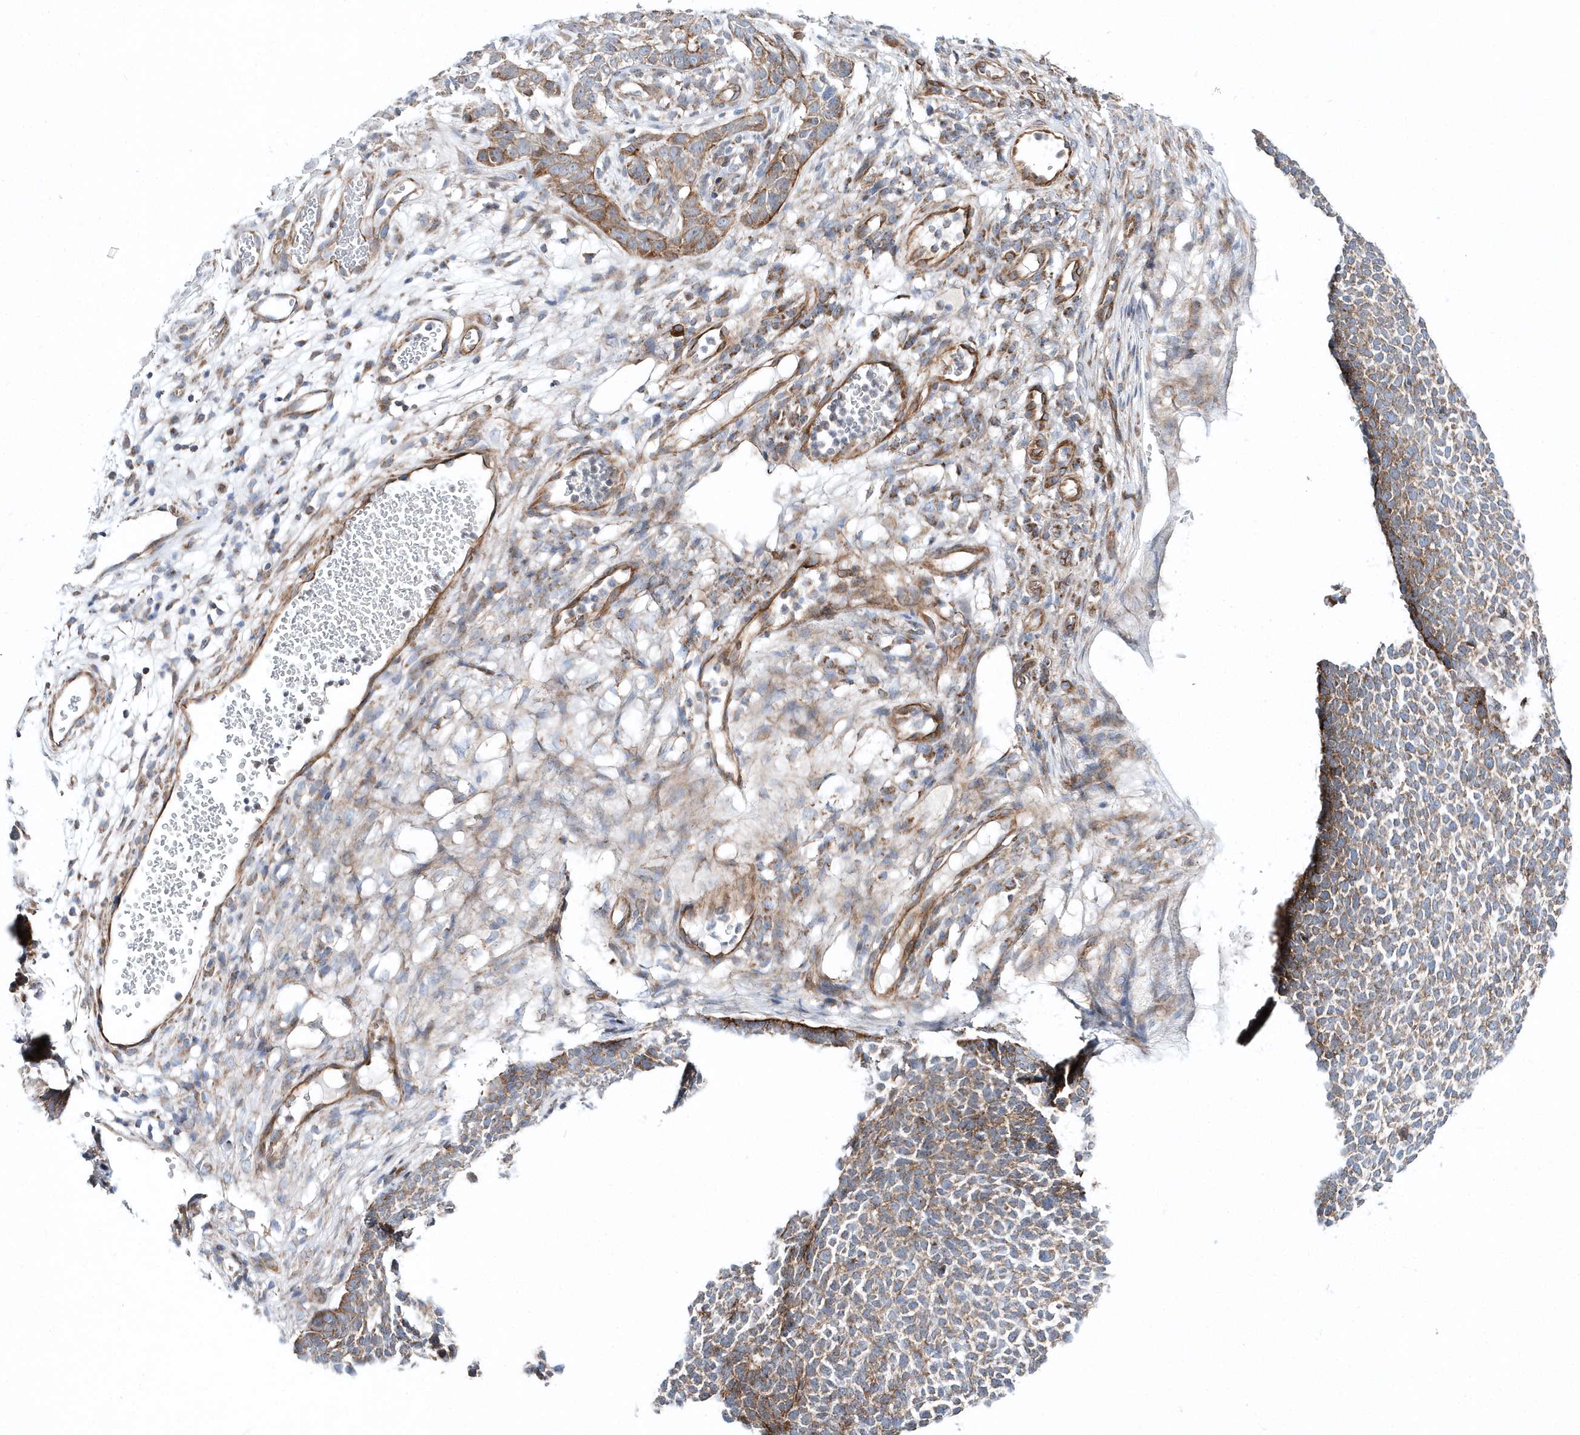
{"staining": {"intensity": "moderate", "quantity": ">75%", "location": "cytoplasmic/membranous"}, "tissue": "skin cancer", "cell_type": "Tumor cells", "image_type": "cancer", "snomed": [{"axis": "morphology", "description": "Basal cell carcinoma"}, {"axis": "topography", "description": "Skin"}], "caption": "This photomicrograph exhibits immunohistochemistry (IHC) staining of basal cell carcinoma (skin), with medium moderate cytoplasmic/membranous positivity in approximately >75% of tumor cells.", "gene": "OPA1", "patient": {"sex": "female", "age": 84}}